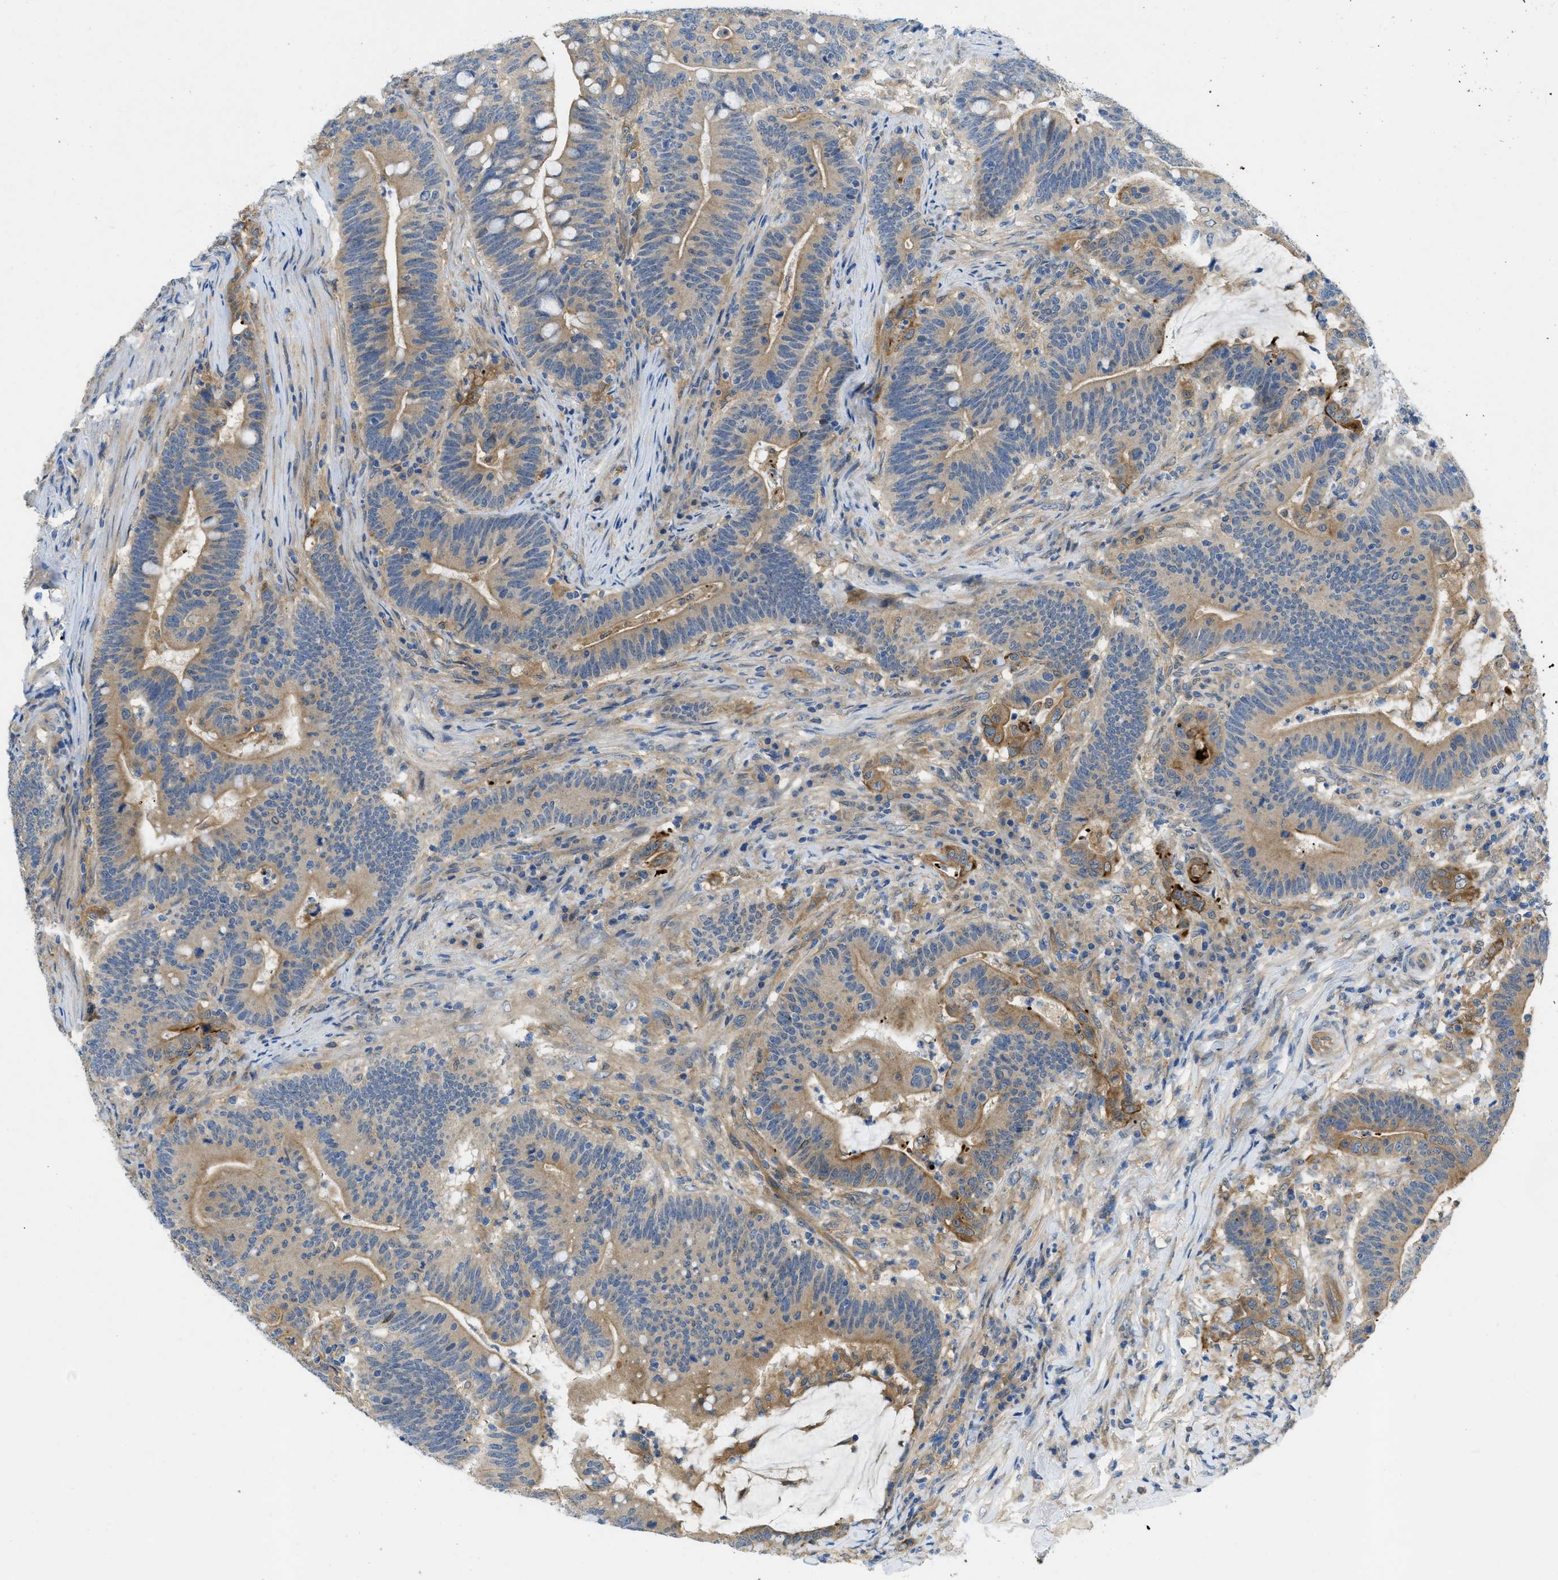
{"staining": {"intensity": "moderate", "quantity": "25%-75%", "location": "cytoplasmic/membranous"}, "tissue": "colorectal cancer", "cell_type": "Tumor cells", "image_type": "cancer", "snomed": [{"axis": "morphology", "description": "Normal tissue, NOS"}, {"axis": "morphology", "description": "Adenocarcinoma, NOS"}, {"axis": "topography", "description": "Colon"}], "caption": "Brown immunohistochemical staining in colorectal cancer (adenocarcinoma) displays moderate cytoplasmic/membranous positivity in about 25%-75% of tumor cells.", "gene": "RIPK2", "patient": {"sex": "female", "age": 66}}